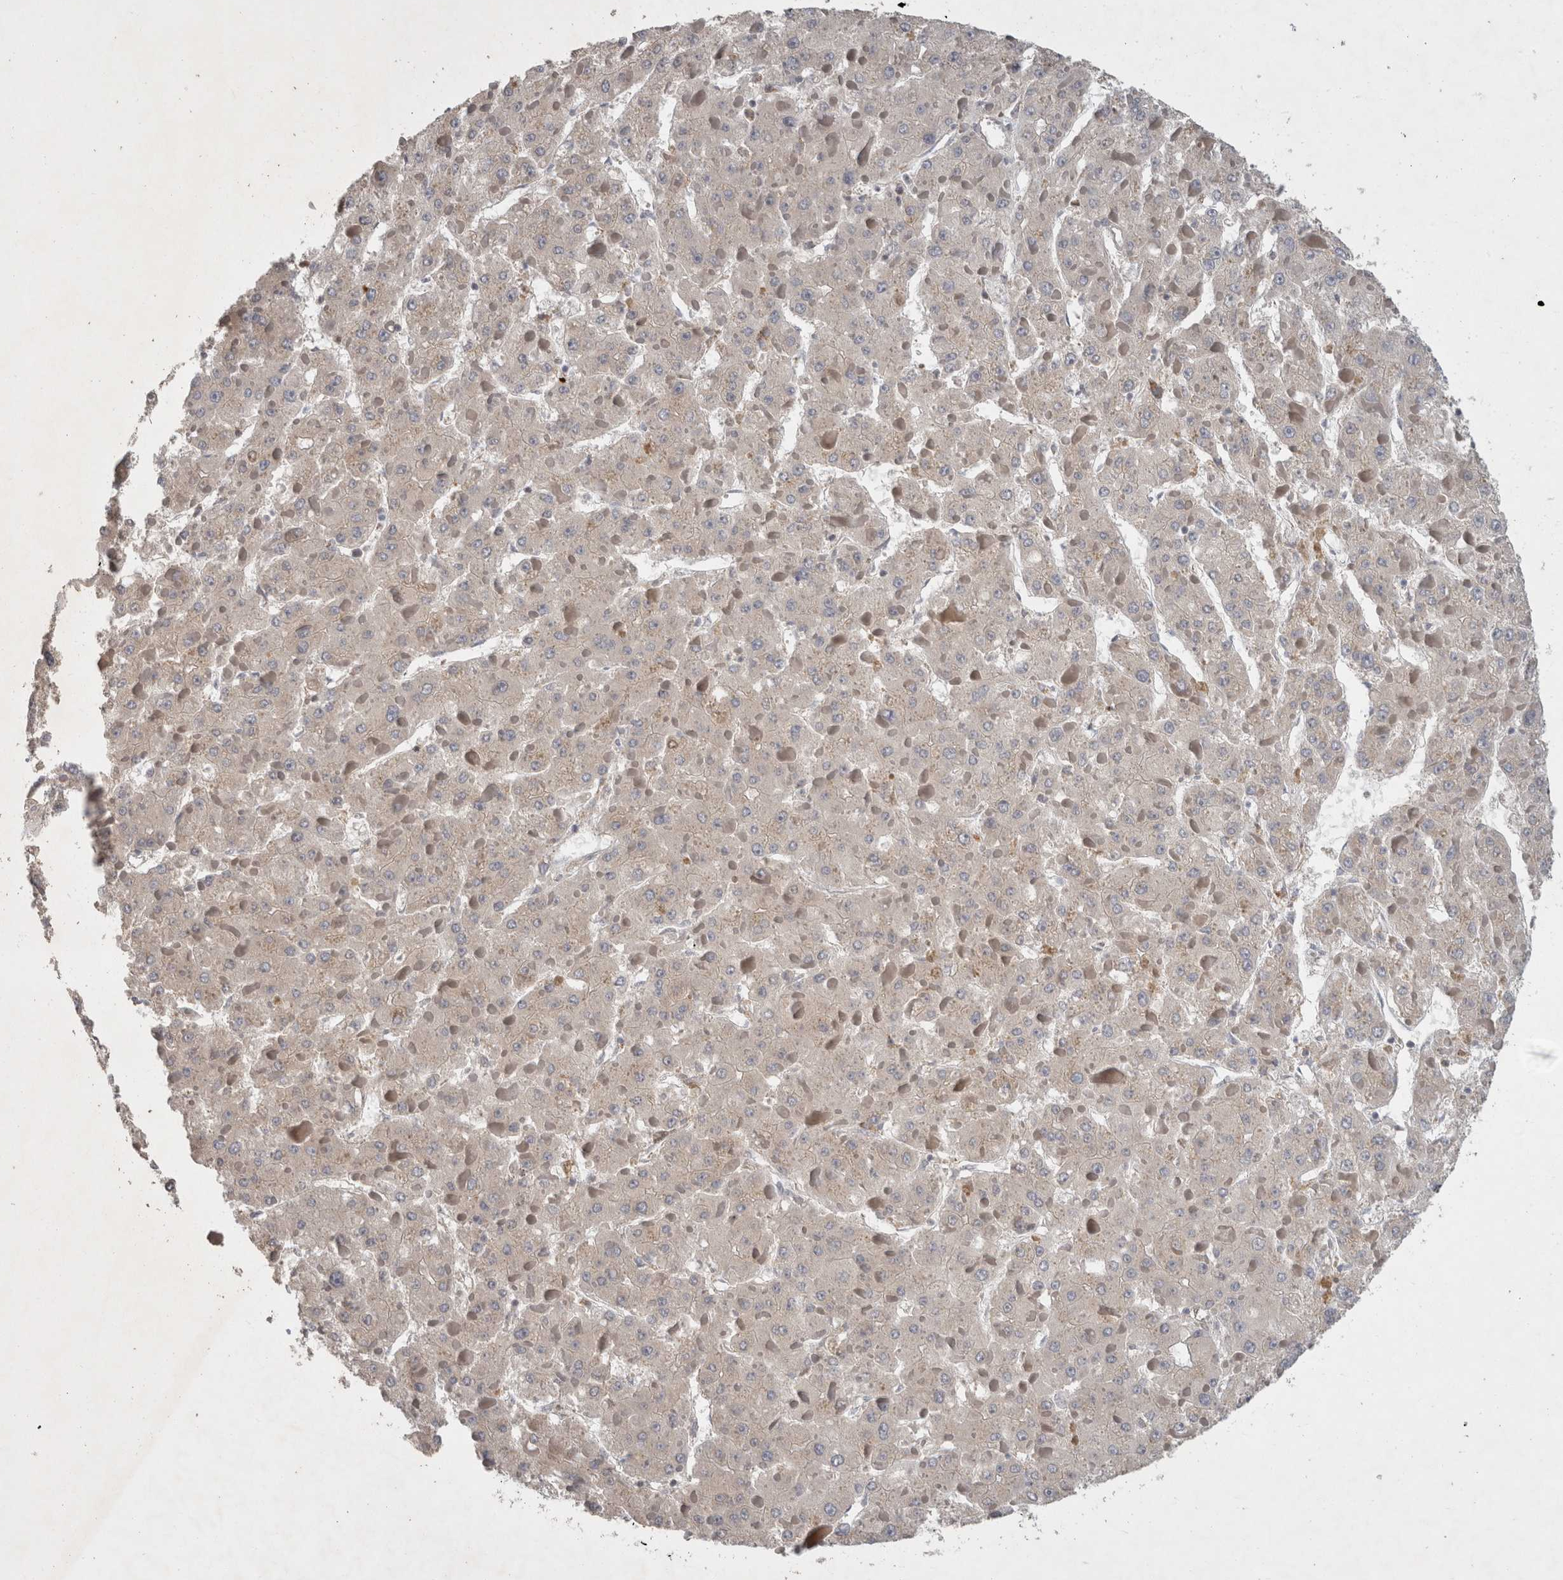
{"staining": {"intensity": "negative", "quantity": "none", "location": "none"}, "tissue": "liver cancer", "cell_type": "Tumor cells", "image_type": "cancer", "snomed": [{"axis": "morphology", "description": "Carcinoma, Hepatocellular, NOS"}, {"axis": "topography", "description": "Liver"}], "caption": "This photomicrograph is of liver cancer (hepatocellular carcinoma) stained with immunohistochemistry to label a protein in brown with the nuclei are counter-stained blue. There is no expression in tumor cells.", "gene": "C8orf58", "patient": {"sex": "female", "age": 73}}